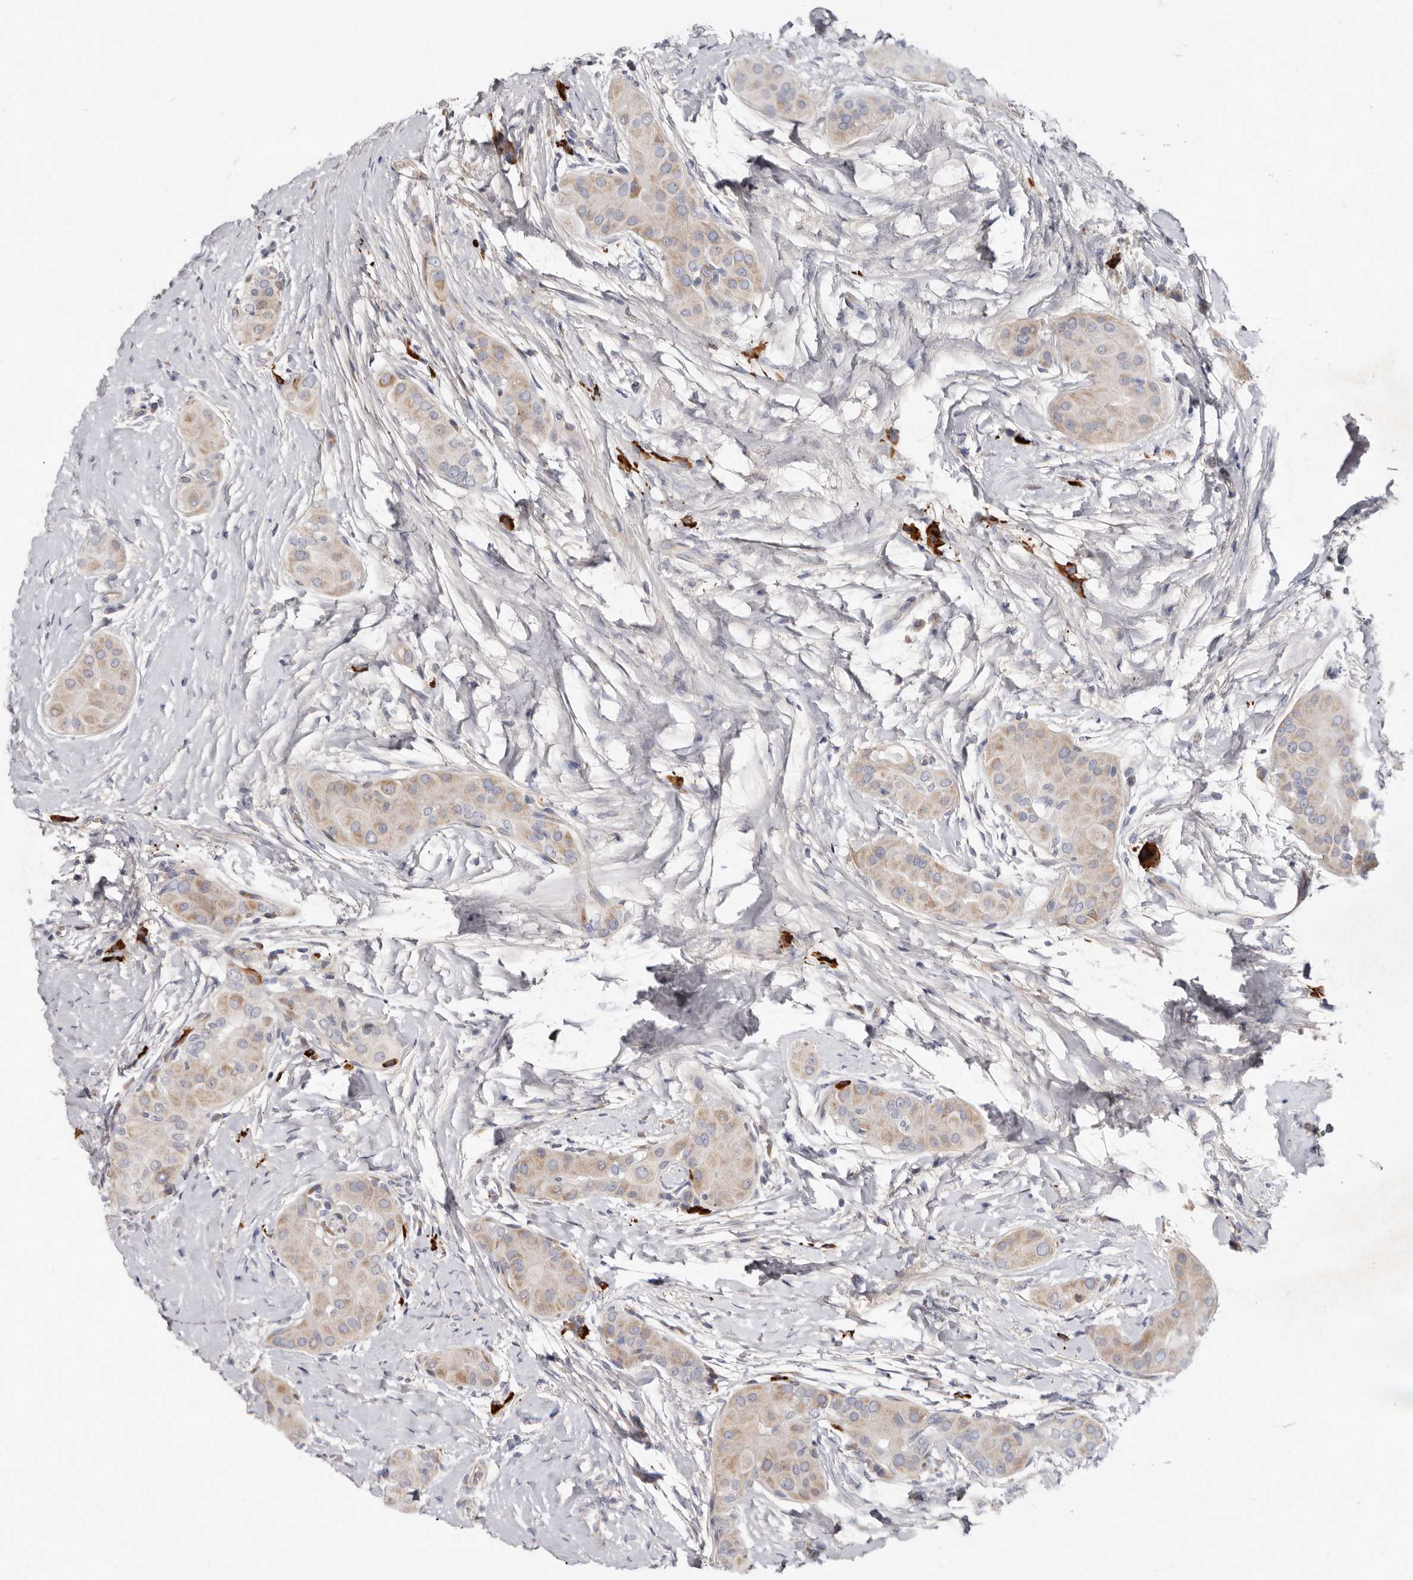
{"staining": {"intensity": "weak", "quantity": "25%-75%", "location": "cytoplasmic/membranous"}, "tissue": "thyroid cancer", "cell_type": "Tumor cells", "image_type": "cancer", "snomed": [{"axis": "morphology", "description": "Papillary adenocarcinoma, NOS"}, {"axis": "topography", "description": "Thyroid gland"}], "caption": "Immunohistochemistry staining of papillary adenocarcinoma (thyroid), which exhibits low levels of weak cytoplasmic/membranous positivity in approximately 25%-75% of tumor cells indicating weak cytoplasmic/membranous protein staining. The staining was performed using DAB (3,3'-diaminobenzidine) (brown) for protein detection and nuclei were counterstained in hematoxylin (blue).", "gene": "SPTA1", "patient": {"sex": "male", "age": 33}}